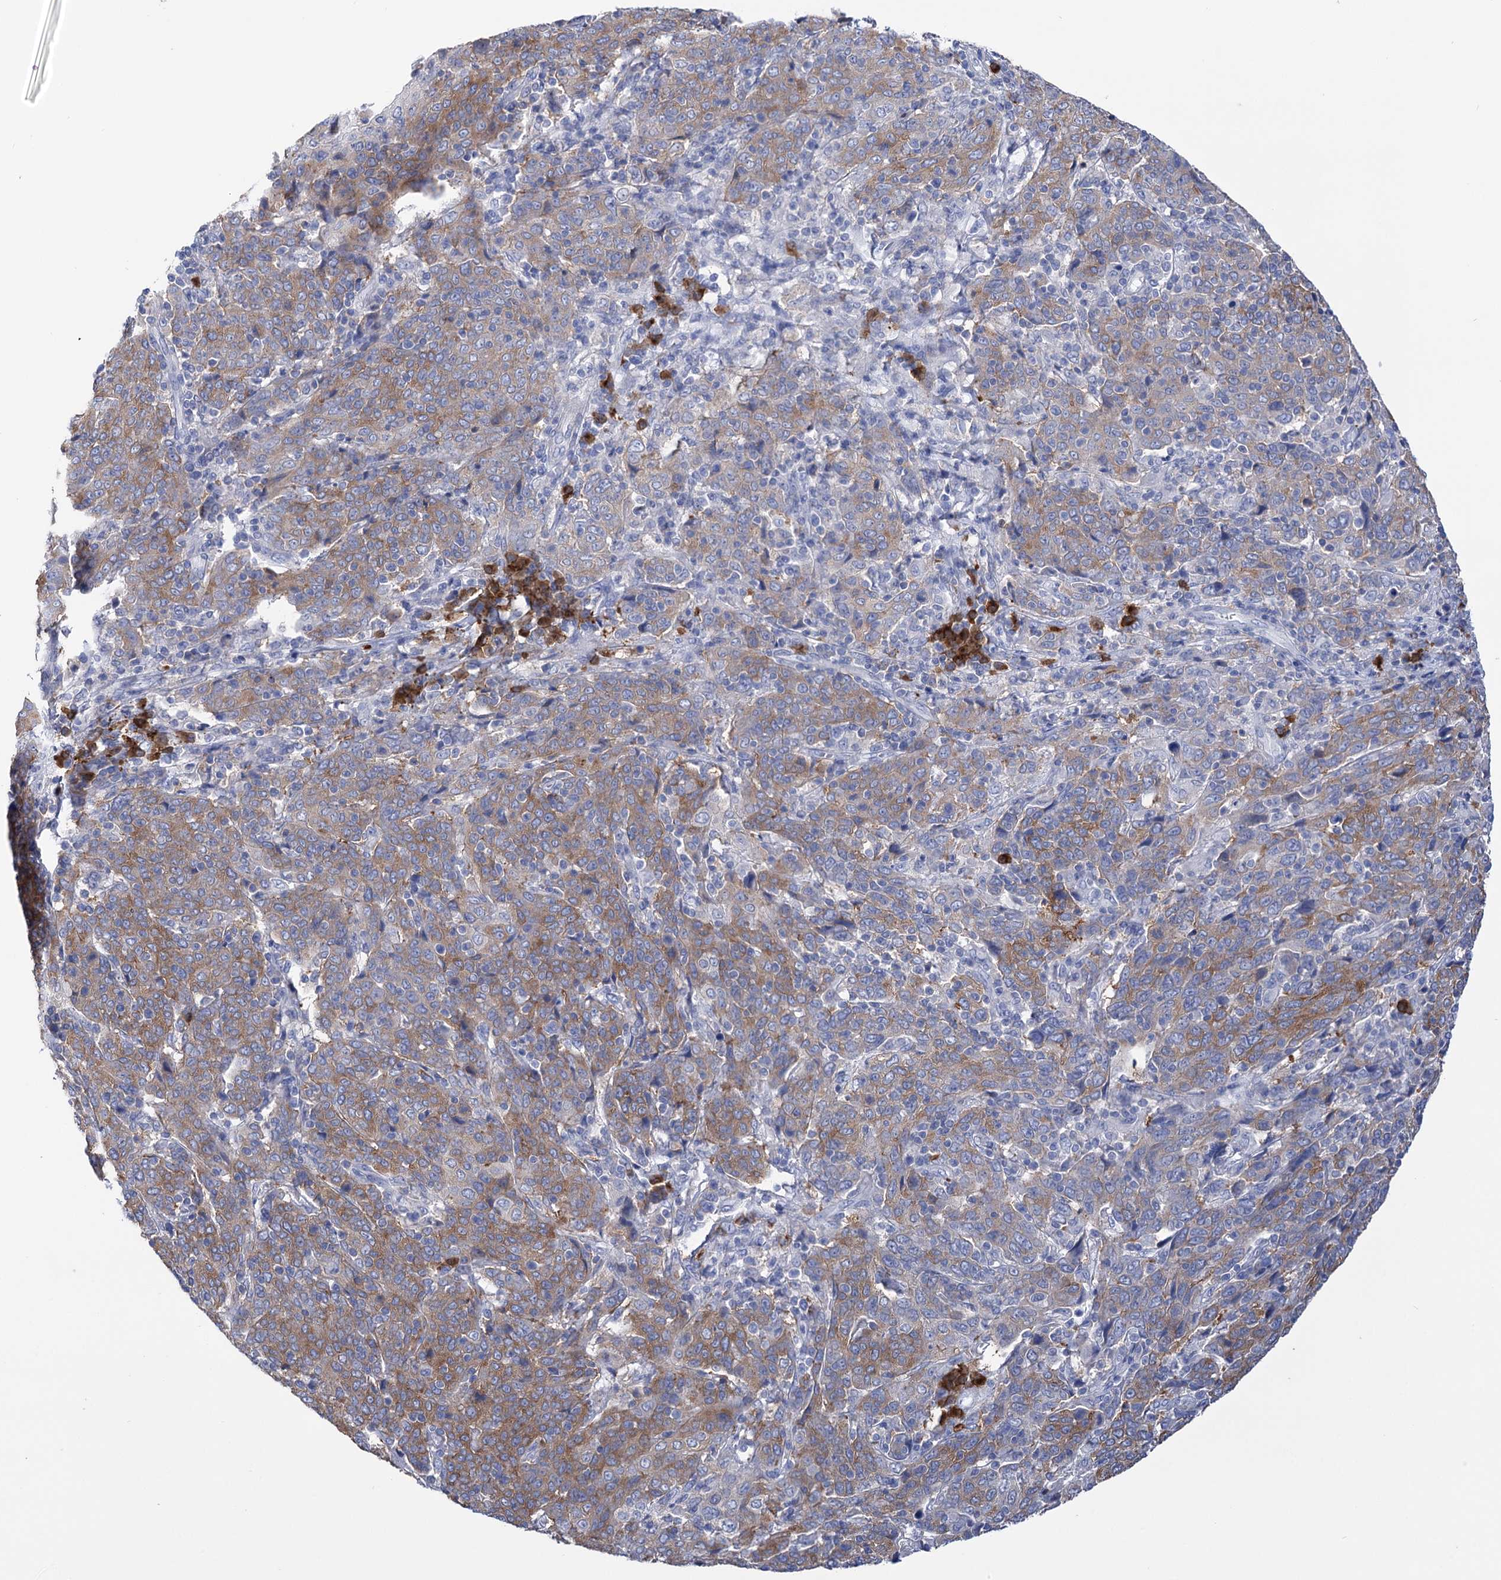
{"staining": {"intensity": "moderate", "quantity": ">75%", "location": "cytoplasmic/membranous"}, "tissue": "cervical cancer", "cell_type": "Tumor cells", "image_type": "cancer", "snomed": [{"axis": "morphology", "description": "Squamous cell carcinoma, NOS"}, {"axis": "topography", "description": "Cervix"}], "caption": "Immunohistochemical staining of cervical squamous cell carcinoma demonstrates medium levels of moderate cytoplasmic/membranous staining in about >75% of tumor cells. The protein of interest is stained brown, and the nuclei are stained in blue (DAB (3,3'-diaminobenzidine) IHC with brightfield microscopy, high magnification).", "gene": "BBS4", "patient": {"sex": "female", "age": 67}}